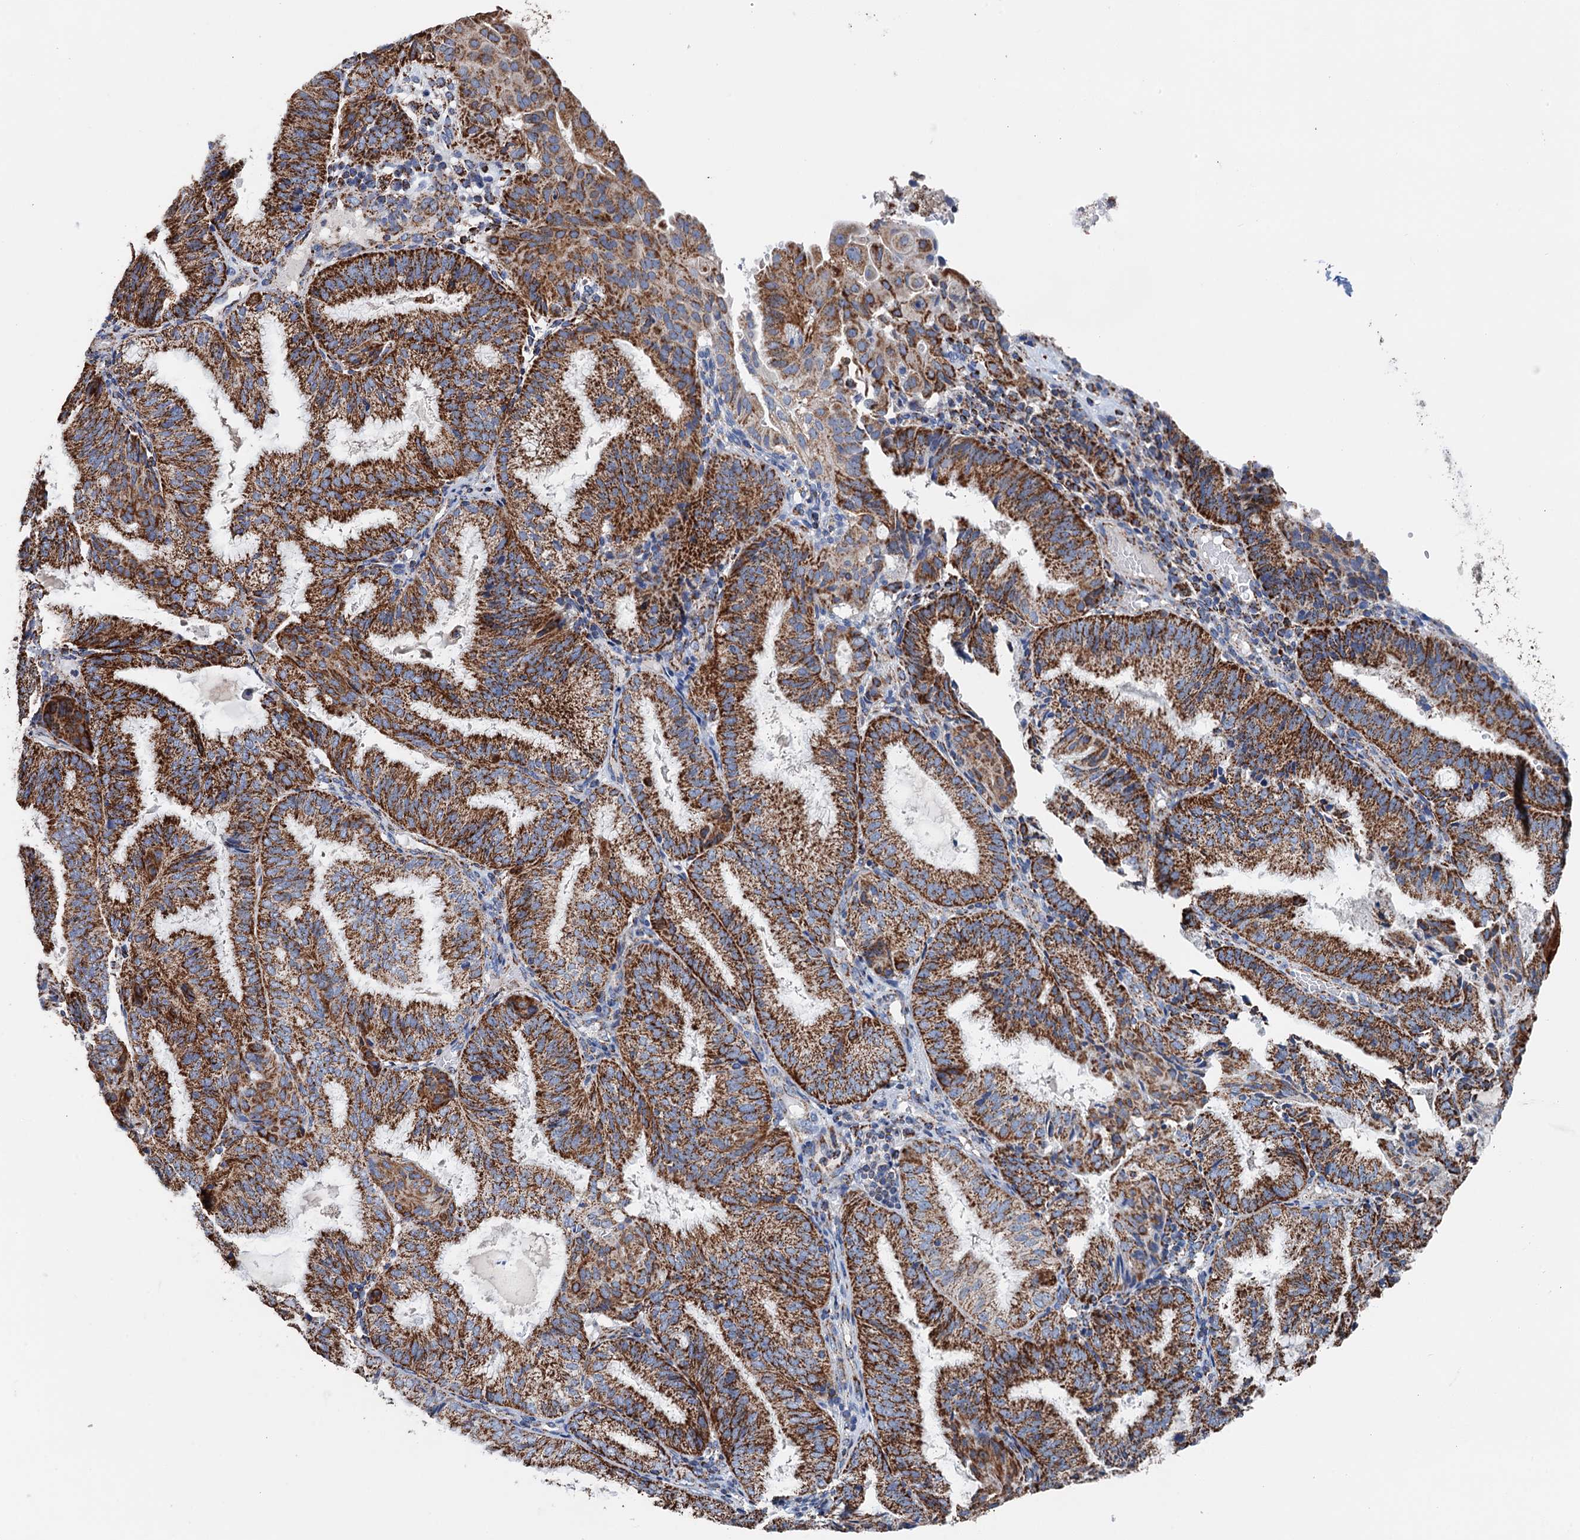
{"staining": {"intensity": "strong", "quantity": ">75%", "location": "cytoplasmic/membranous"}, "tissue": "endometrial cancer", "cell_type": "Tumor cells", "image_type": "cancer", "snomed": [{"axis": "morphology", "description": "Adenocarcinoma, NOS"}, {"axis": "topography", "description": "Endometrium"}], "caption": "Human adenocarcinoma (endometrial) stained for a protein (brown) shows strong cytoplasmic/membranous positive expression in about >75% of tumor cells.", "gene": "IVD", "patient": {"sex": "female", "age": 49}}